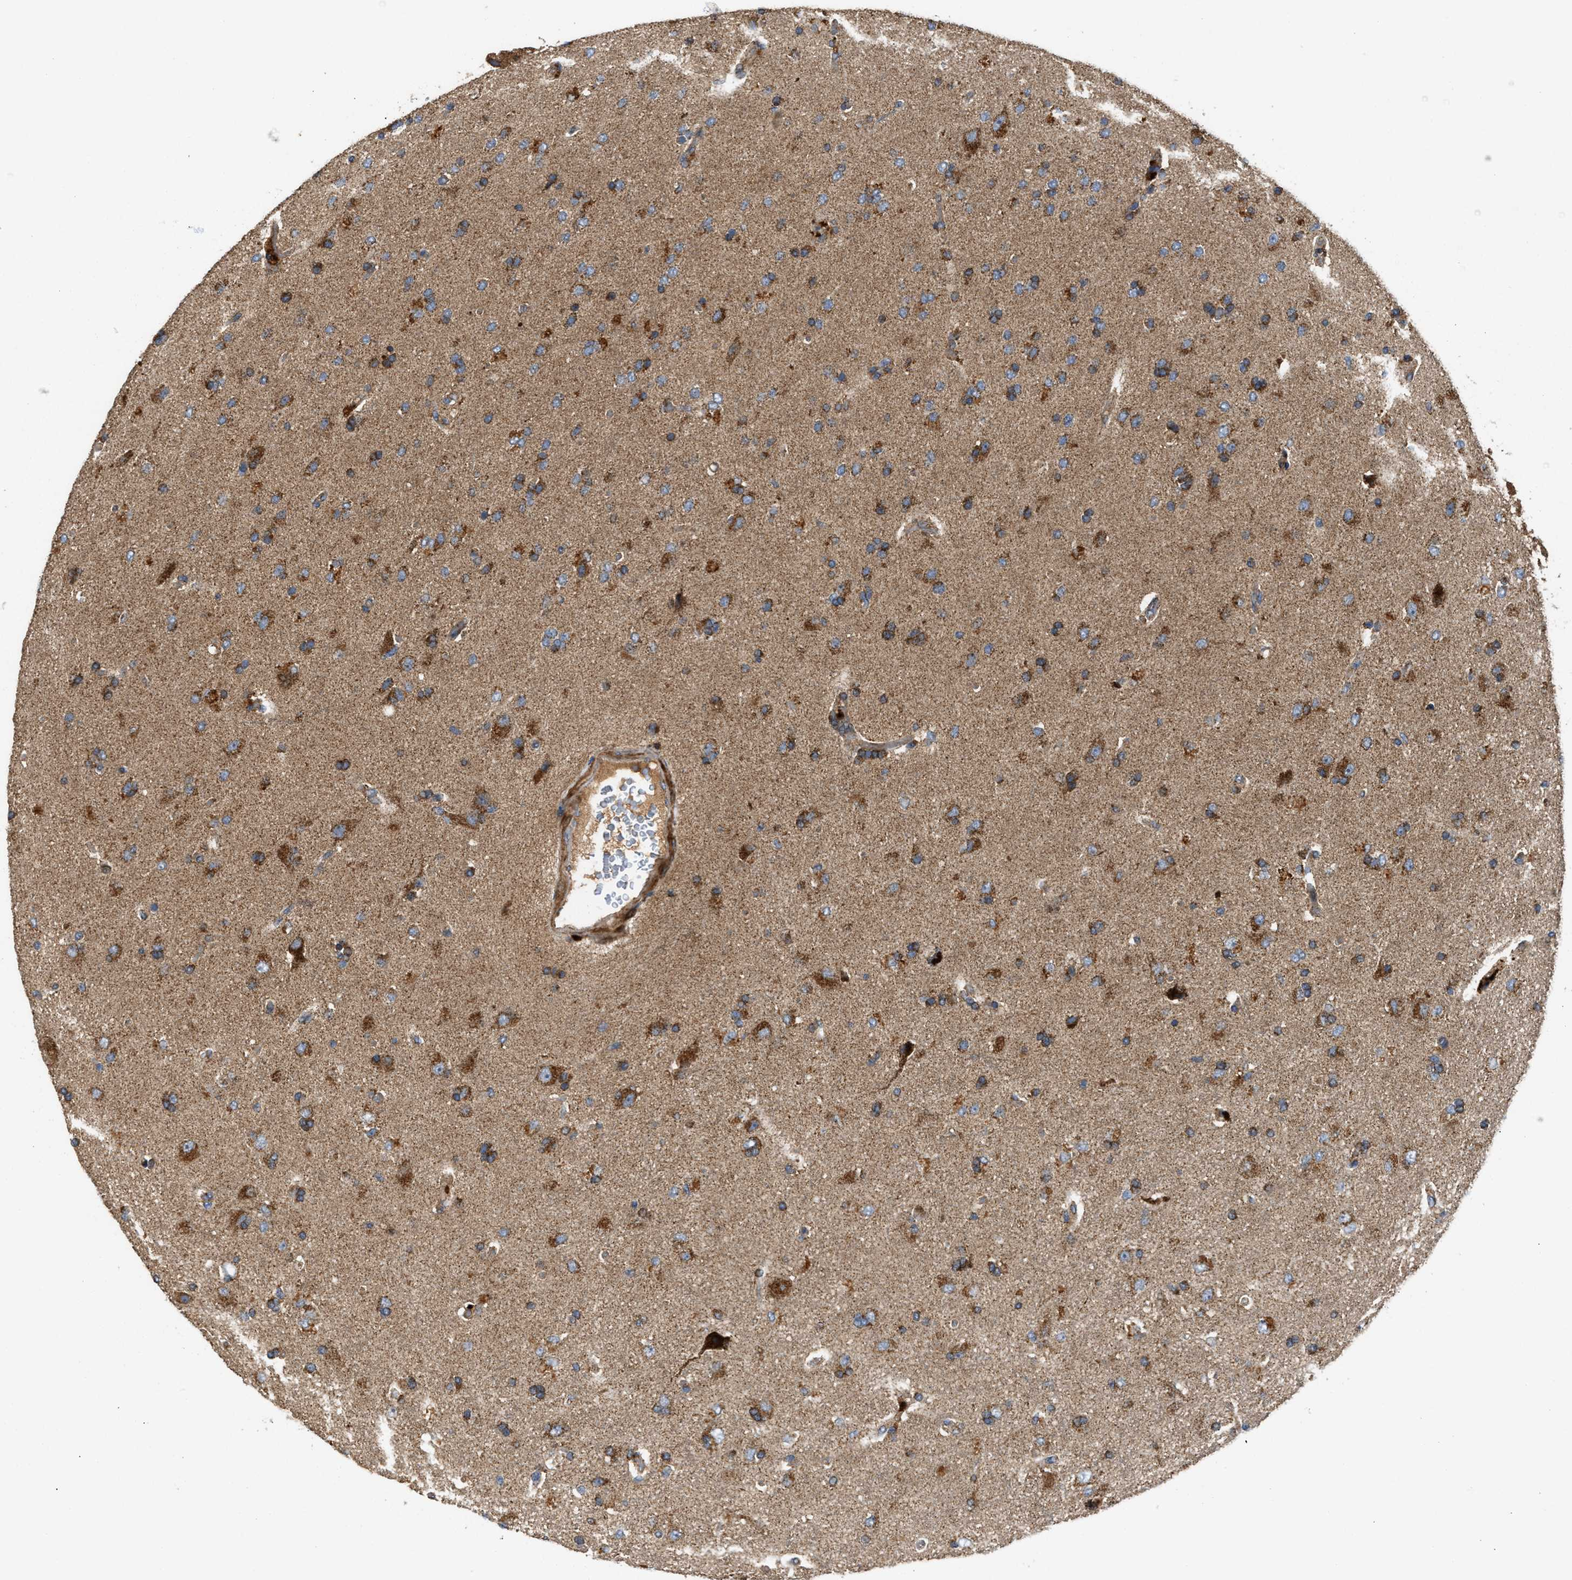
{"staining": {"intensity": "moderate", "quantity": ">75%", "location": "cytoplasmic/membranous"}, "tissue": "glioma", "cell_type": "Tumor cells", "image_type": "cancer", "snomed": [{"axis": "morphology", "description": "Glioma, malignant, High grade"}, {"axis": "topography", "description": "Brain"}], "caption": "Immunohistochemical staining of malignant glioma (high-grade) displays medium levels of moderate cytoplasmic/membranous staining in about >75% of tumor cells.", "gene": "TACO1", "patient": {"sex": "male", "age": 72}}